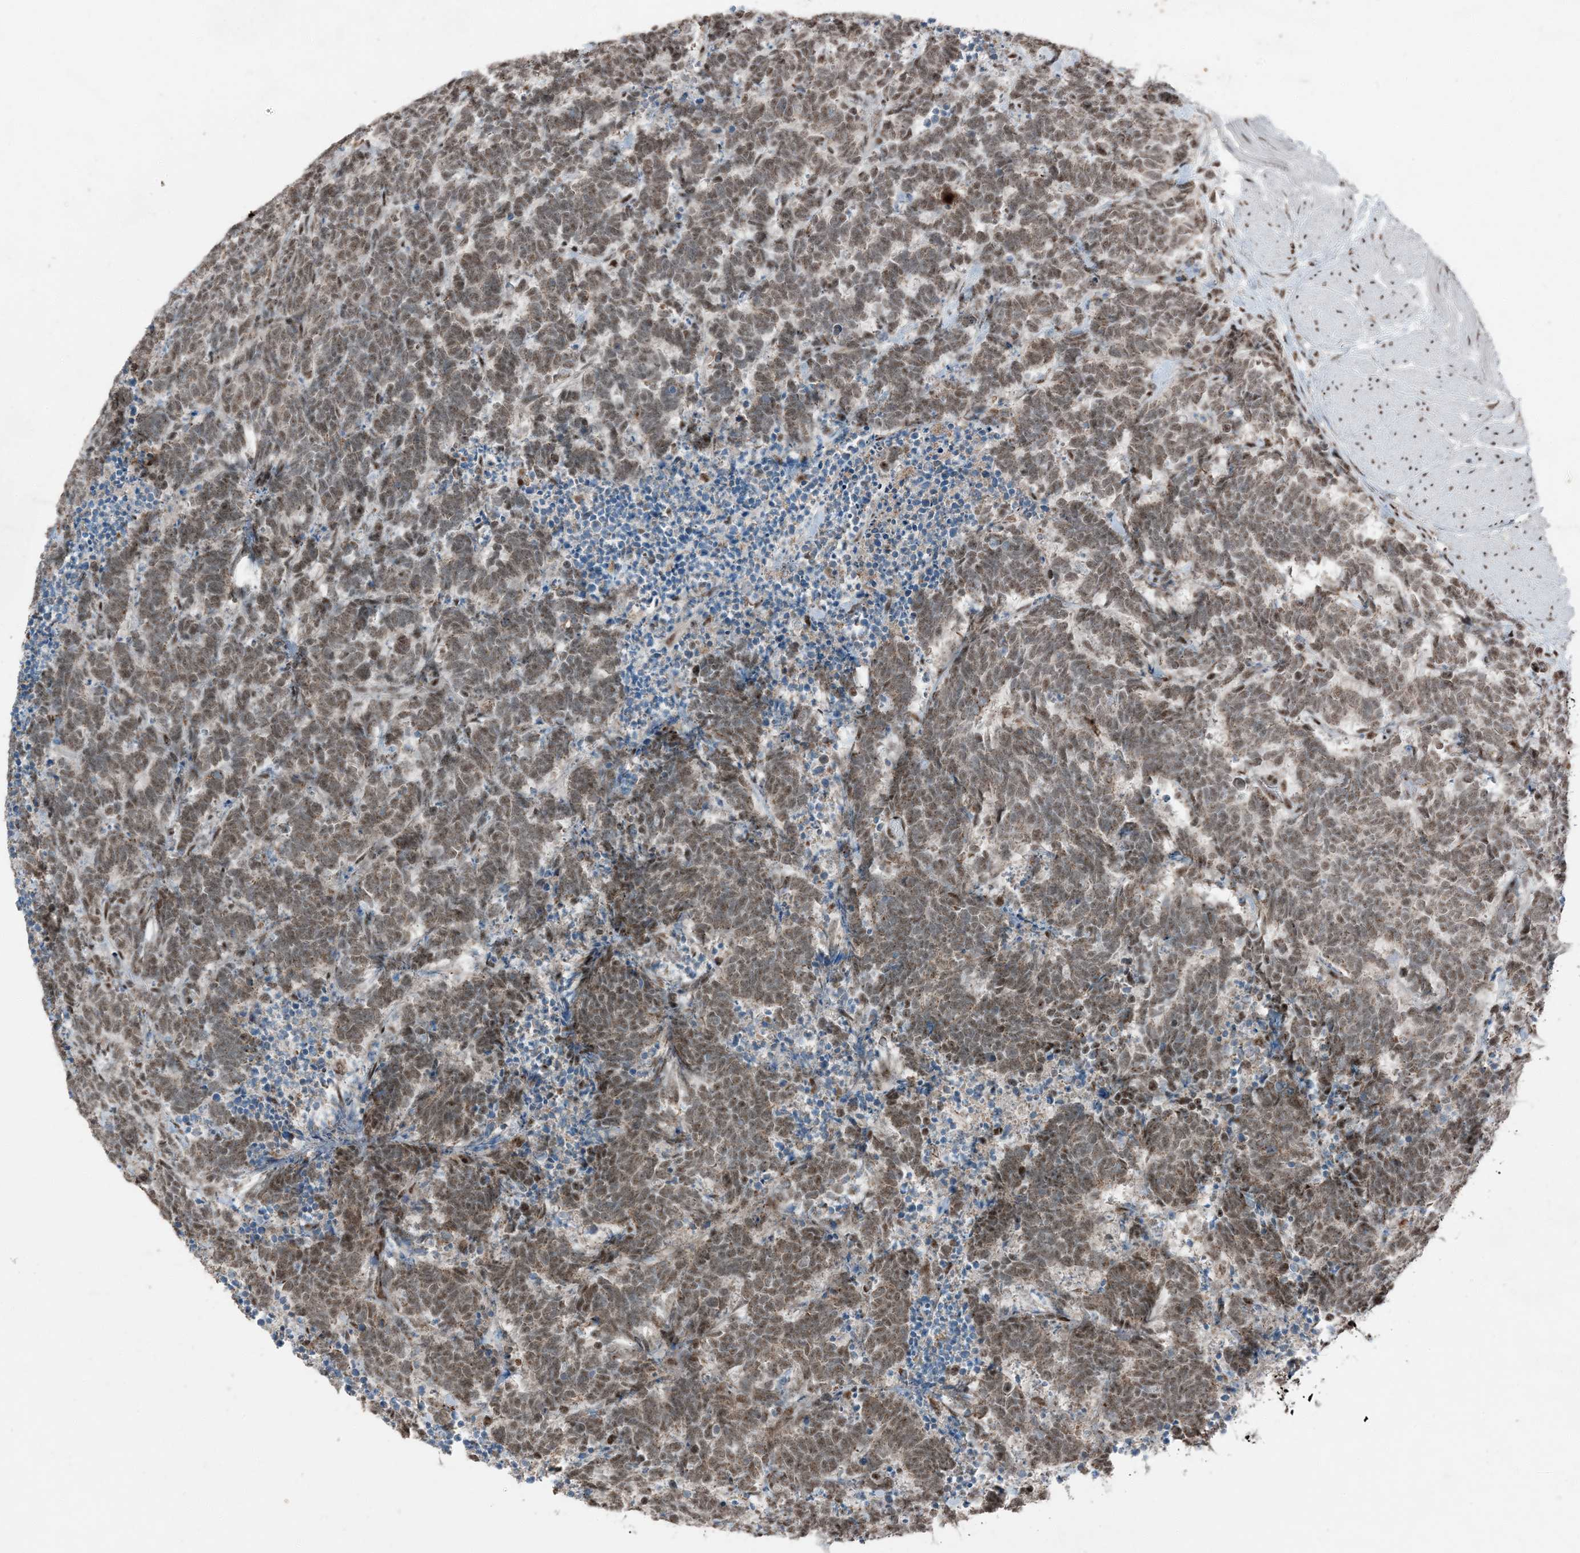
{"staining": {"intensity": "moderate", "quantity": ">75%", "location": "nuclear"}, "tissue": "carcinoid", "cell_type": "Tumor cells", "image_type": "cancer", "snomed": [{"axis": "morphology", "description": "Carcinoma, NOS"}, {"axis": "morphology", "description": "Carcinoid, malignant, NOS"}, {"axis": "topography", "description": "Urinary bladder"}], "caption": "Moderate nuclear positivity is identified in approximately >75% of tumor cells in carcinoid.", "gene": "TADA2B", "patient": {"sex": "male", "age": 57}}